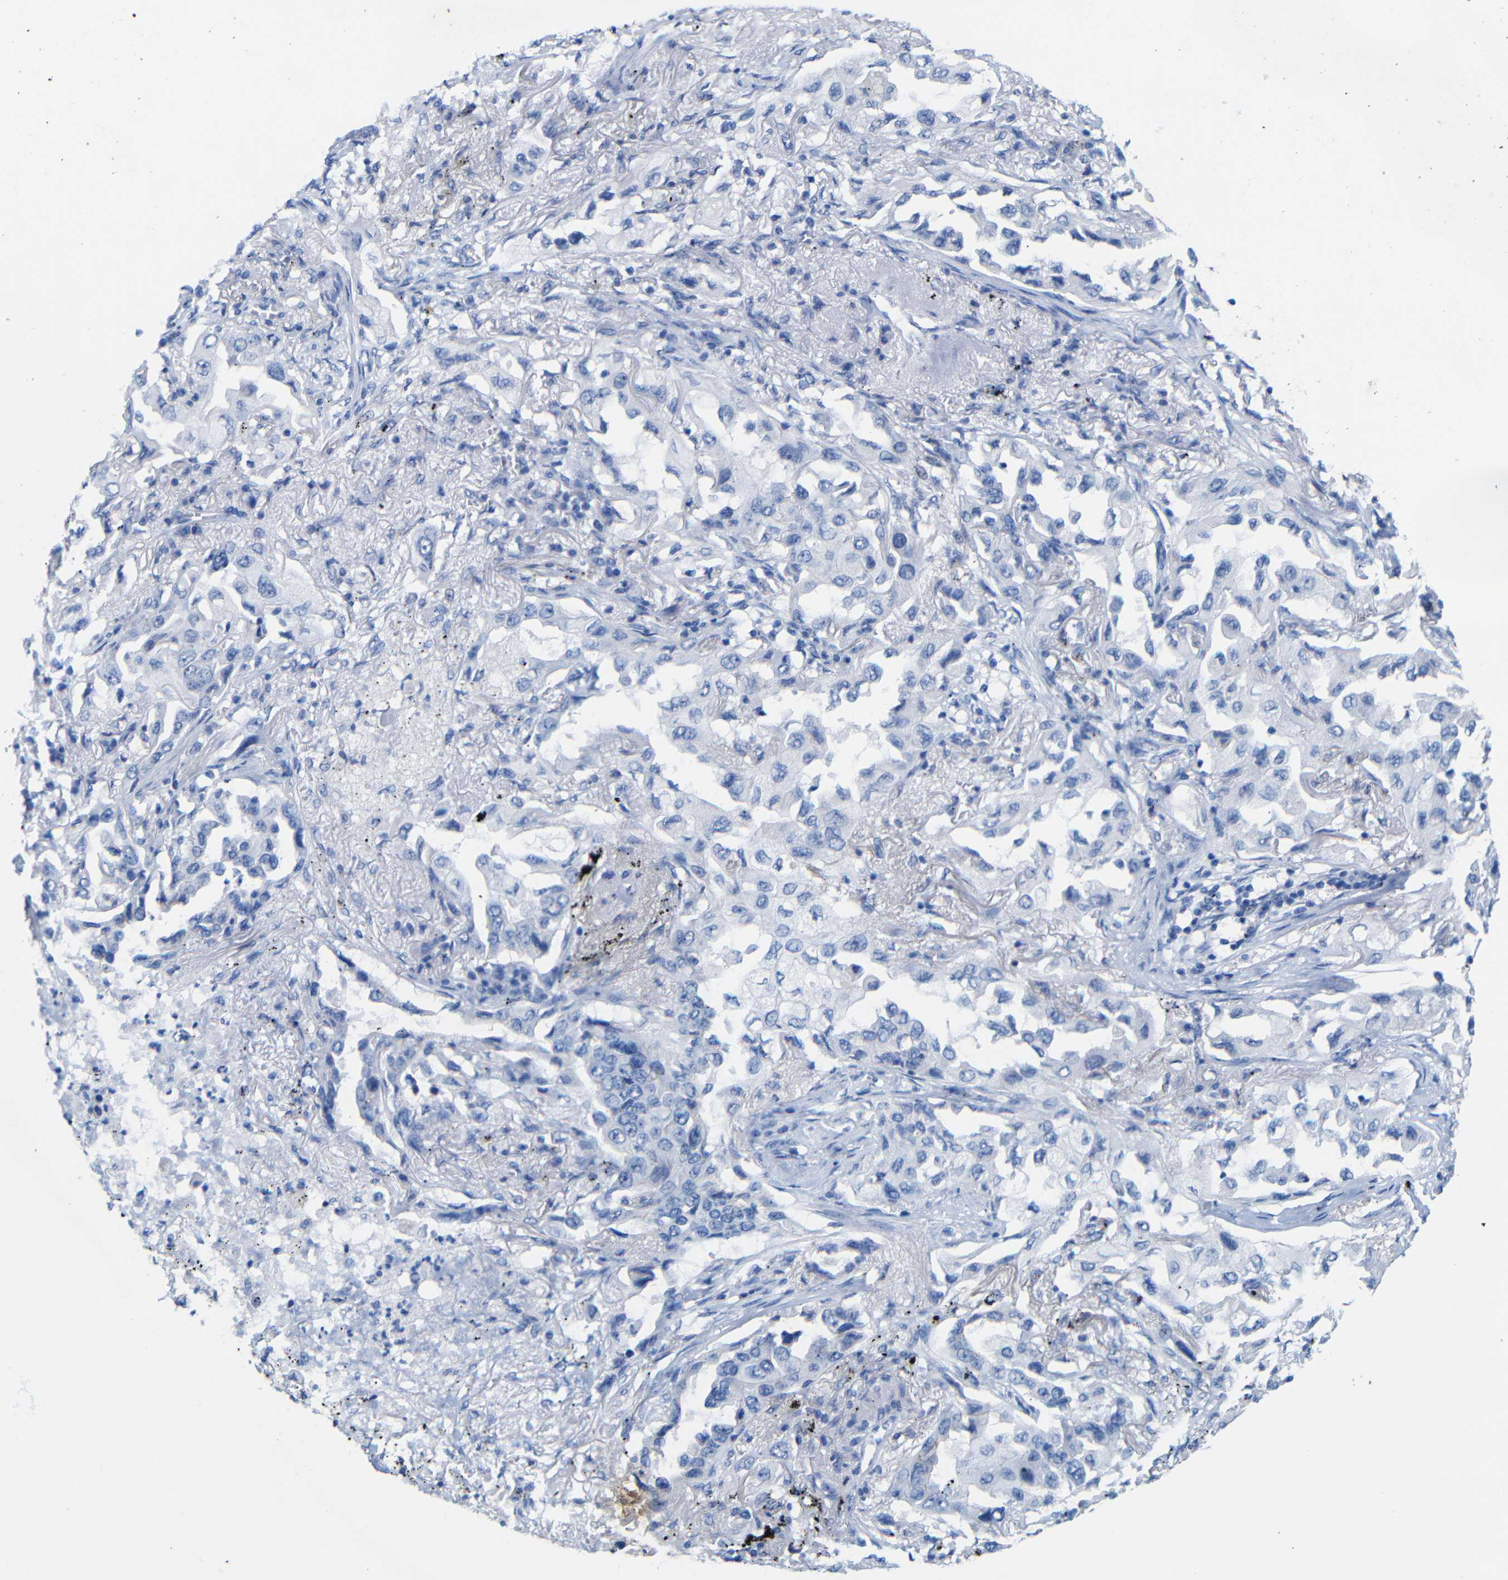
{"staining": {"intensity": "negative", "quantity": "none", "location": "none"}, "tissue": "lung cancer", "cell_type": "Tumor cells", "image_type": "cancer", "snomed": [{"axis": "morphology", "description": "Adenocarcinoma, NOS"}, {"axis": "topography", "description": "Lung"}], "caption": "Immunohistochemistry (IHC) photomicrograph of adenocarcinoma (lung) stained for a protein (brown), which reveals no positivity in tumor cells.", "gene": "CGNL1", "patient": {"sex": "female", "age": 65}}